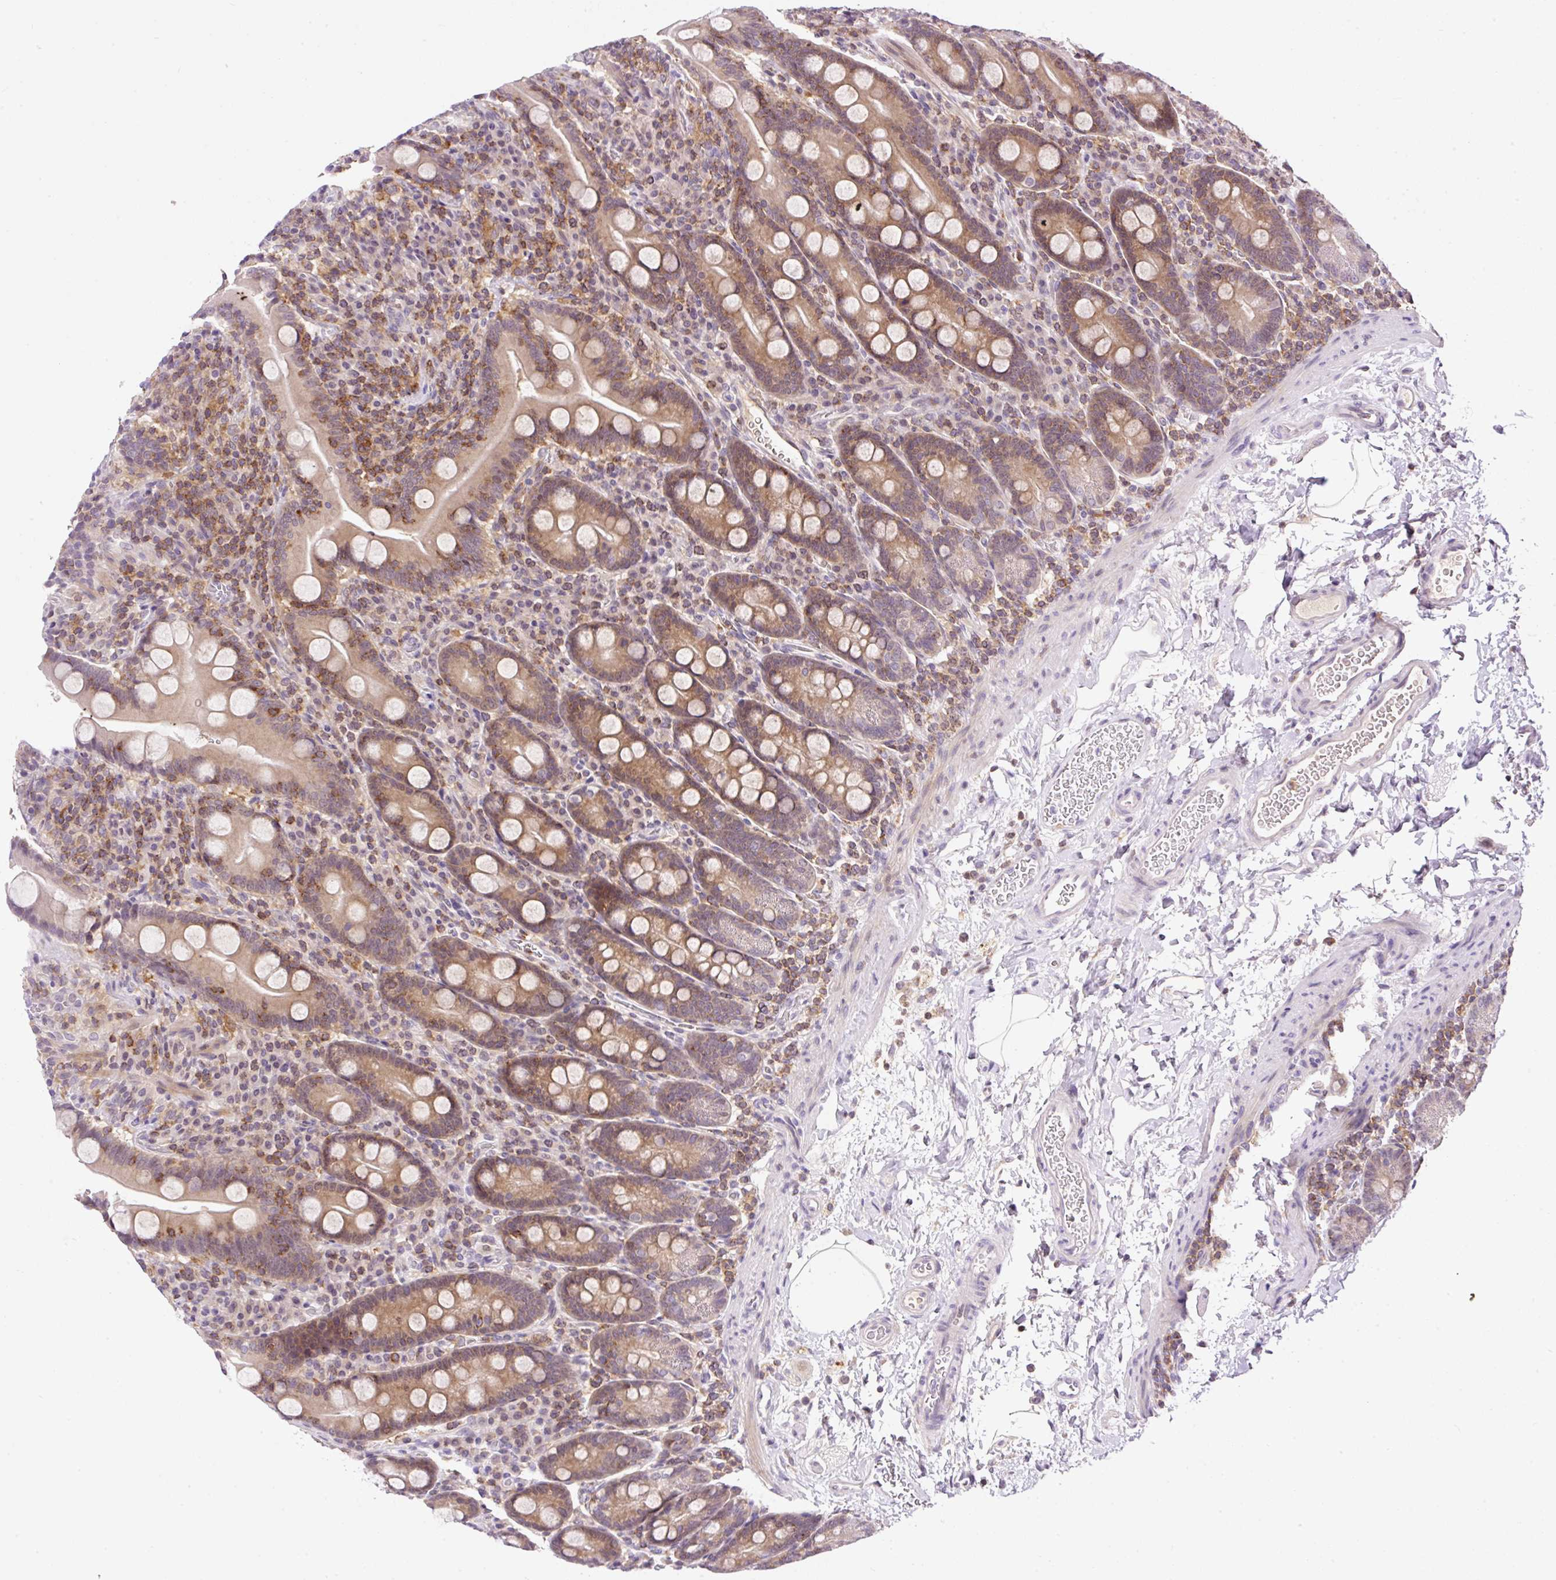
{"staining": {"intensity": "moderate", "quantity": ">75%", "location": "cytoplasmic/membranous,nuclear"}, "tissue": "duodenum", "cell_type": "Glandular cells", "image_type": "normal", "snomed": [{"axis": "morphology", "description": "Normal tissue, NOS"}, {"axis": "topography", "description": "Duodenum"}], "caption": "High-power microscopy captured an immunohistochemistry histopathology image of normal duodenum, revealing moderate cytoplasmic/membranous,nuclear expression in approximately >75% of glandular cells. (IHC, brightfield microscopy, high magnification).", "gene": "CARD11", "patient": {"sex": "male", "age": 35}}